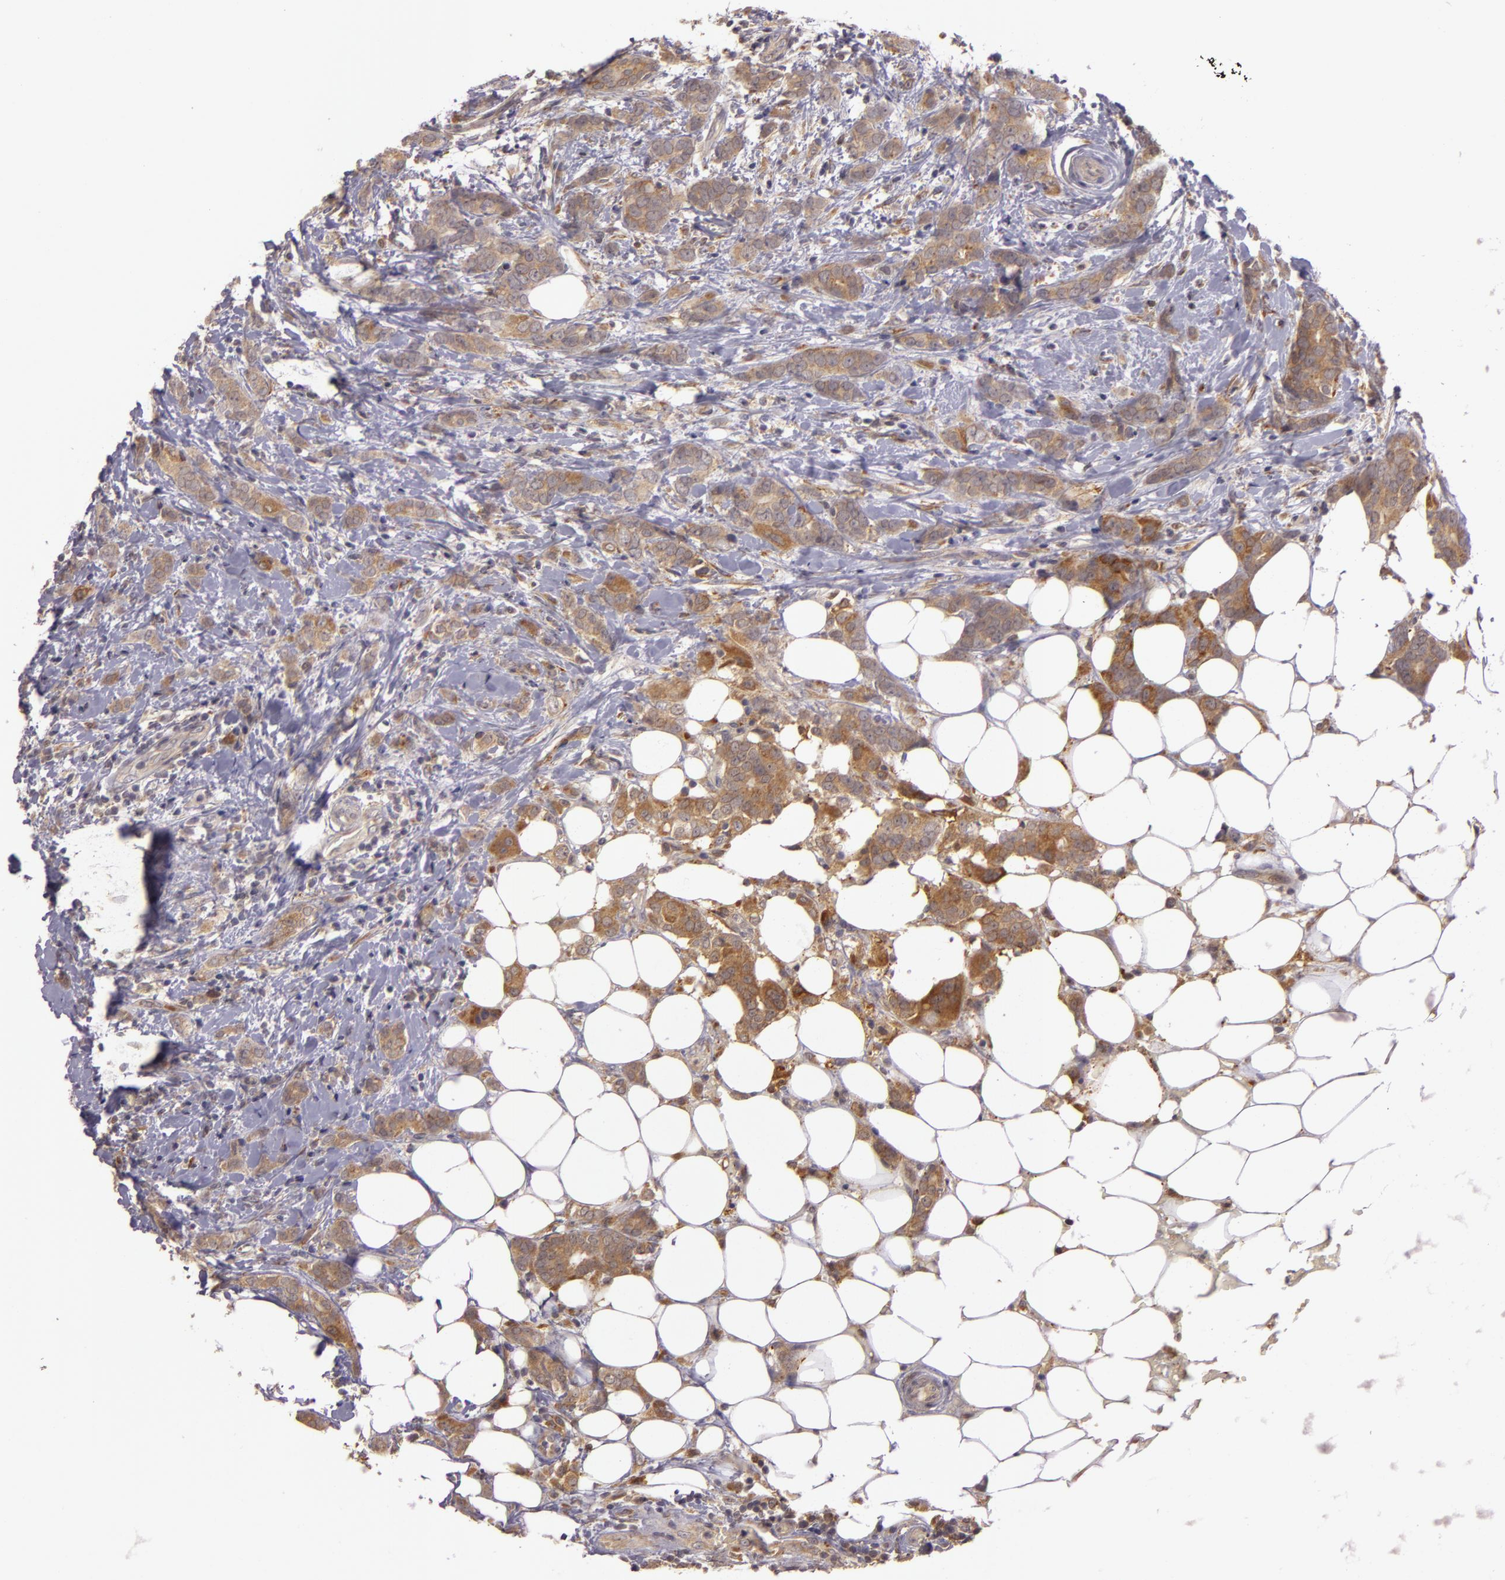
{"staining": {"intensity": "moderate", "quantity": ">75%", "location": "cytoplasmic/membranous"}, "tissue": "breast cancer", "cell_type": "Tumor cells", "image_type": "cancer", "snomed": [{"axis": "morphology", "description": "Duct carcinoma"}, {"axis": "topography", "description": "Breast"}], "caption": "IHC staining of breast cancer (invasive ductal carcinoma), which shows medium levels of moderate cytoplasmic/membranous positivity in about >75% of tumor cells indicating moderate cytoplasmic/membranous protein expression. The staining was performed using DAB (brown) for protein detection and nuclei were counterstained in hematoxylin (blue).", "gene": "PPP1R3F", "patient": {"sex": "female", "age": 53}}